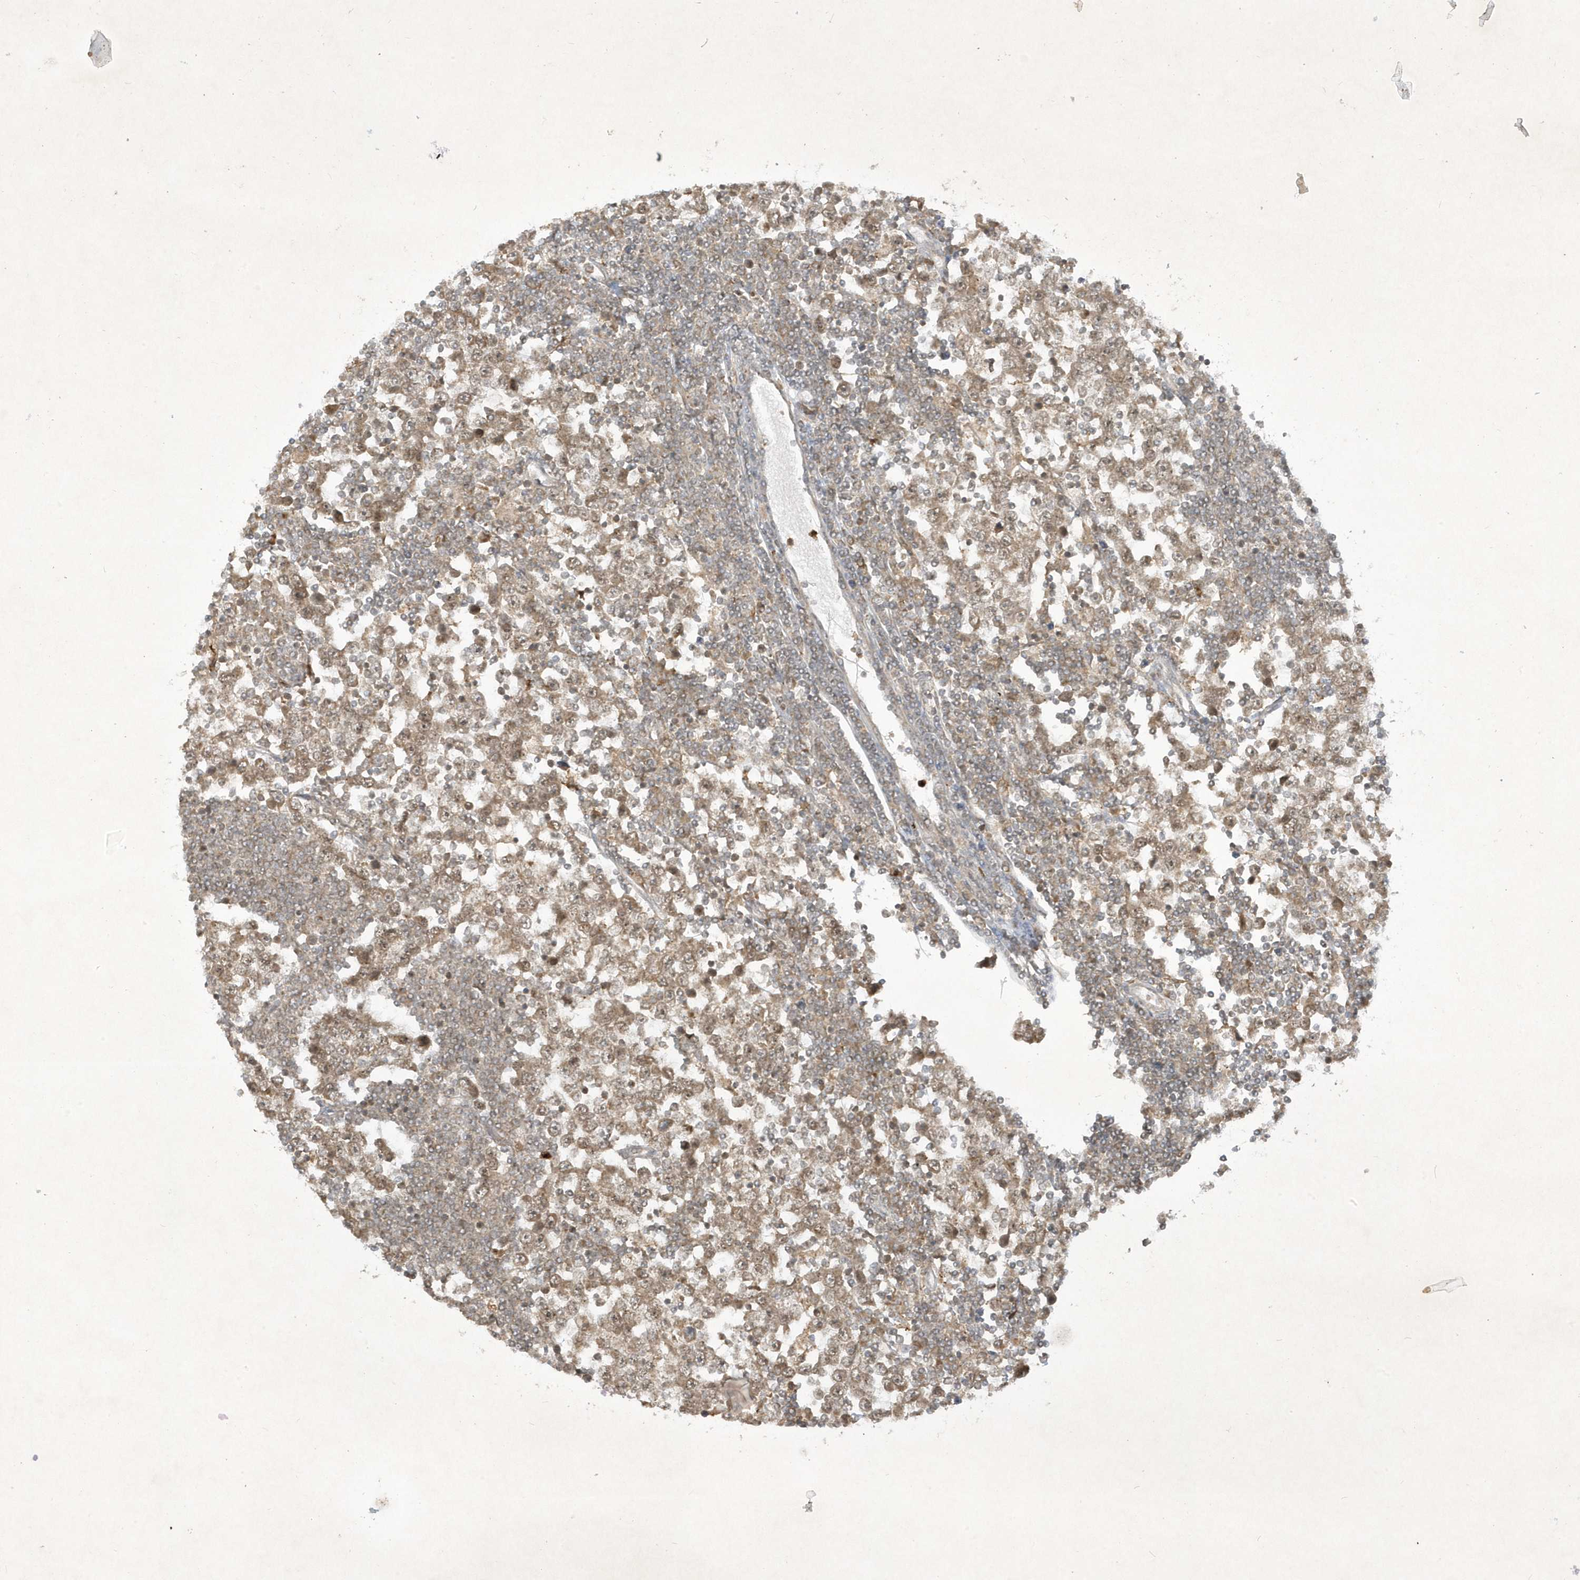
{"staining": {"intensity": "weak", "quantity": ">75%", "location": "cytoplasmic/membranous"}, "tissue": "testis cancer", "cell_type": "Tumor cells", "image_type": "cancer", "snomed": [{"axis": "morphology", "description": "Seminoma, NOS"}, {"axis": "topography", "description": "Testis"}], "caption": "Brown immunohistochemical staining in testis seminoma reveals weak cytoplasmic/membranous staining in about >75% of tumor cells. (Stains: DAB (3,3'-diaminobenzidine) in brown, nuclei in blue, Microscopy: brightfield microscopy at high magnification).", "gene": "ZNF213", "patient": {"sex": "male", "age": 65}}